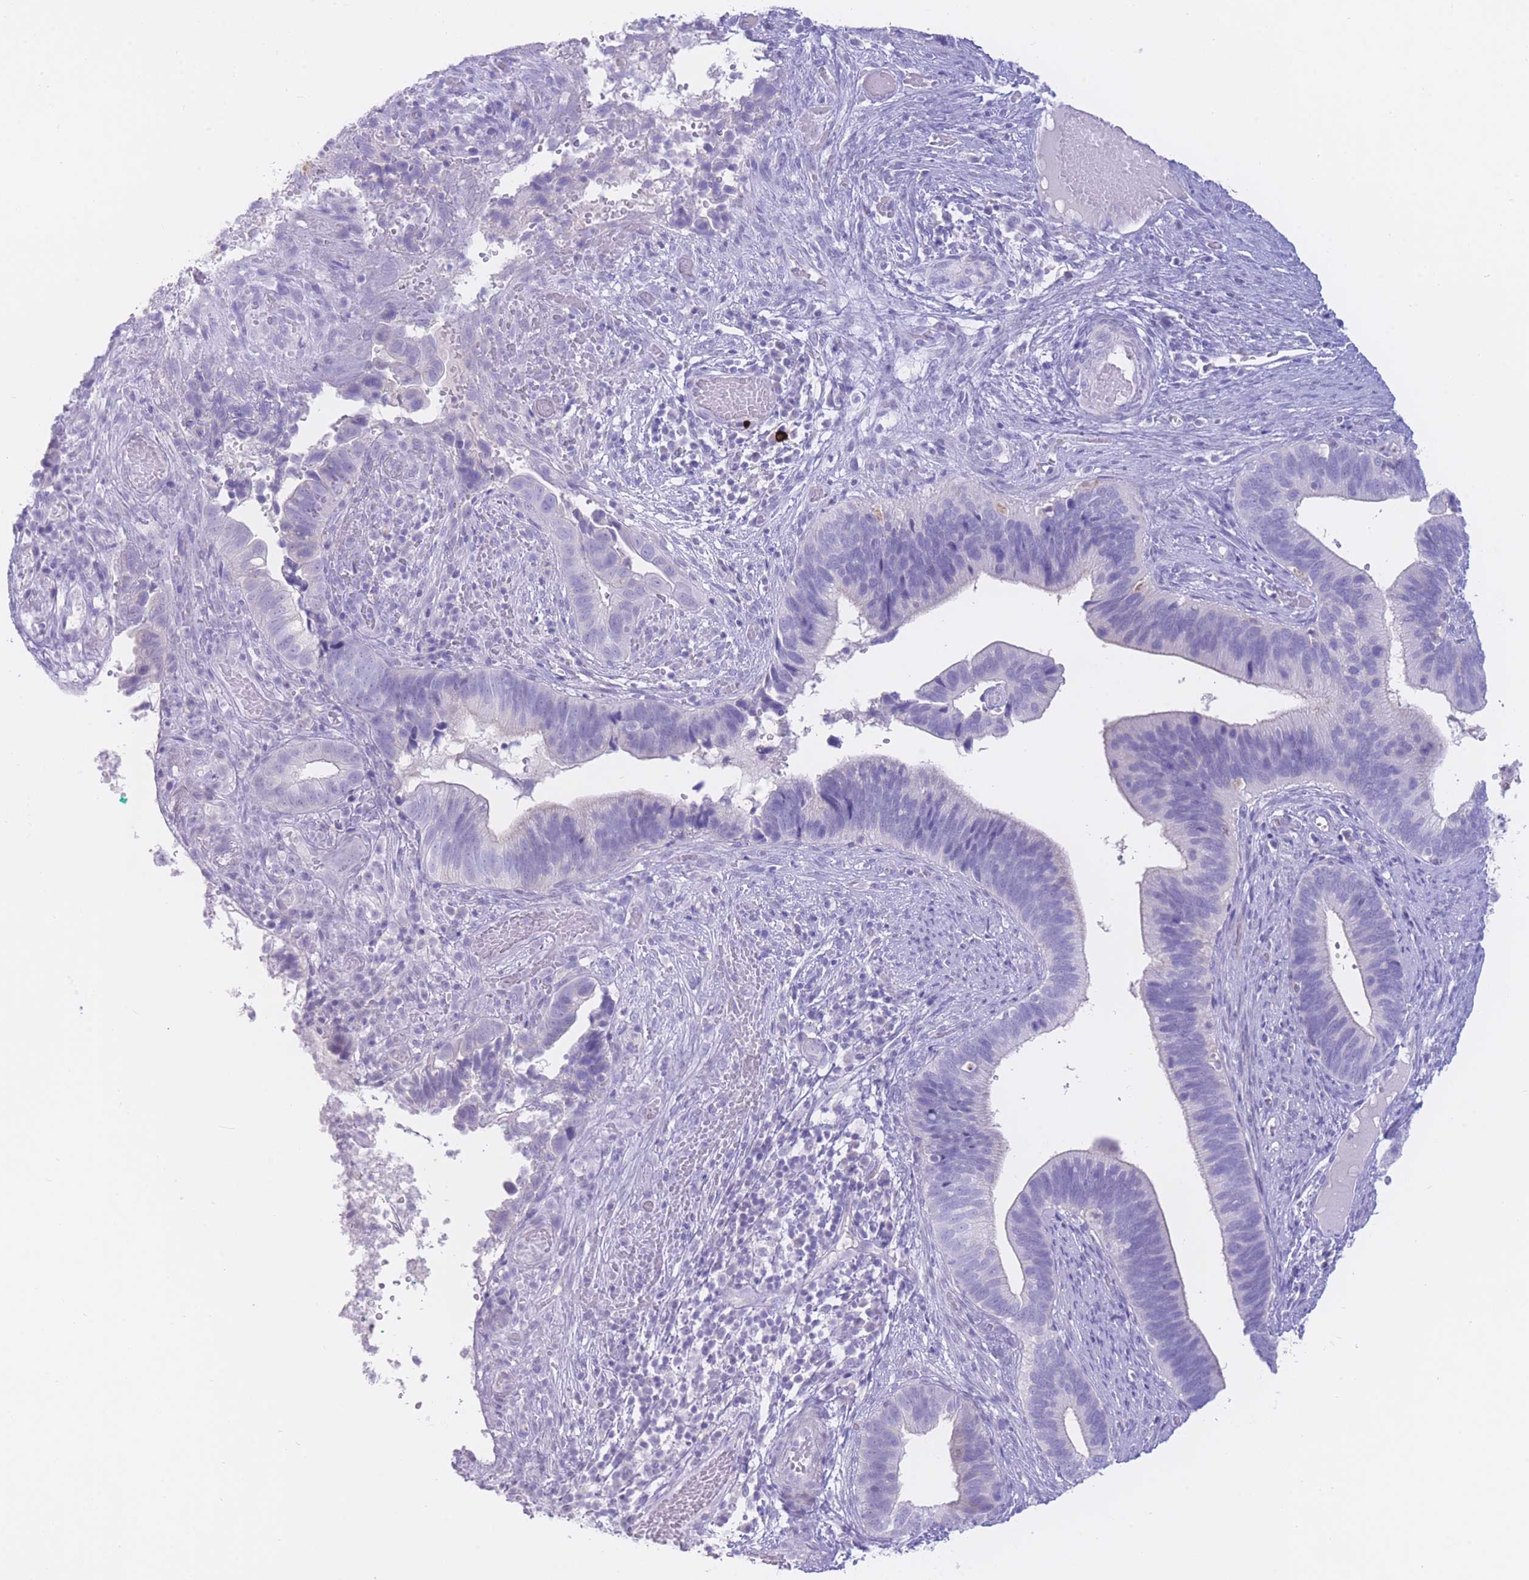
{"staining": {"intensity": "negative", "quantity": "none", "location": "none"}, "tissue": "cervical cancer", "cell_type": "Tumor cells", "image_type": "cancer", "snomed": [{"axis": "morphology", "description": "Adenocarcinoma, NOS"}, {"axis": "topography", "description": "Cervix"}], "caption": "Tumor cells are negative for brown protein staining in cervical adenocarcinoma. (IHC, brightfield microscopy, high magnification).", "gene": "ZNF212", "patient": {"sex": "female", "age": 42}}